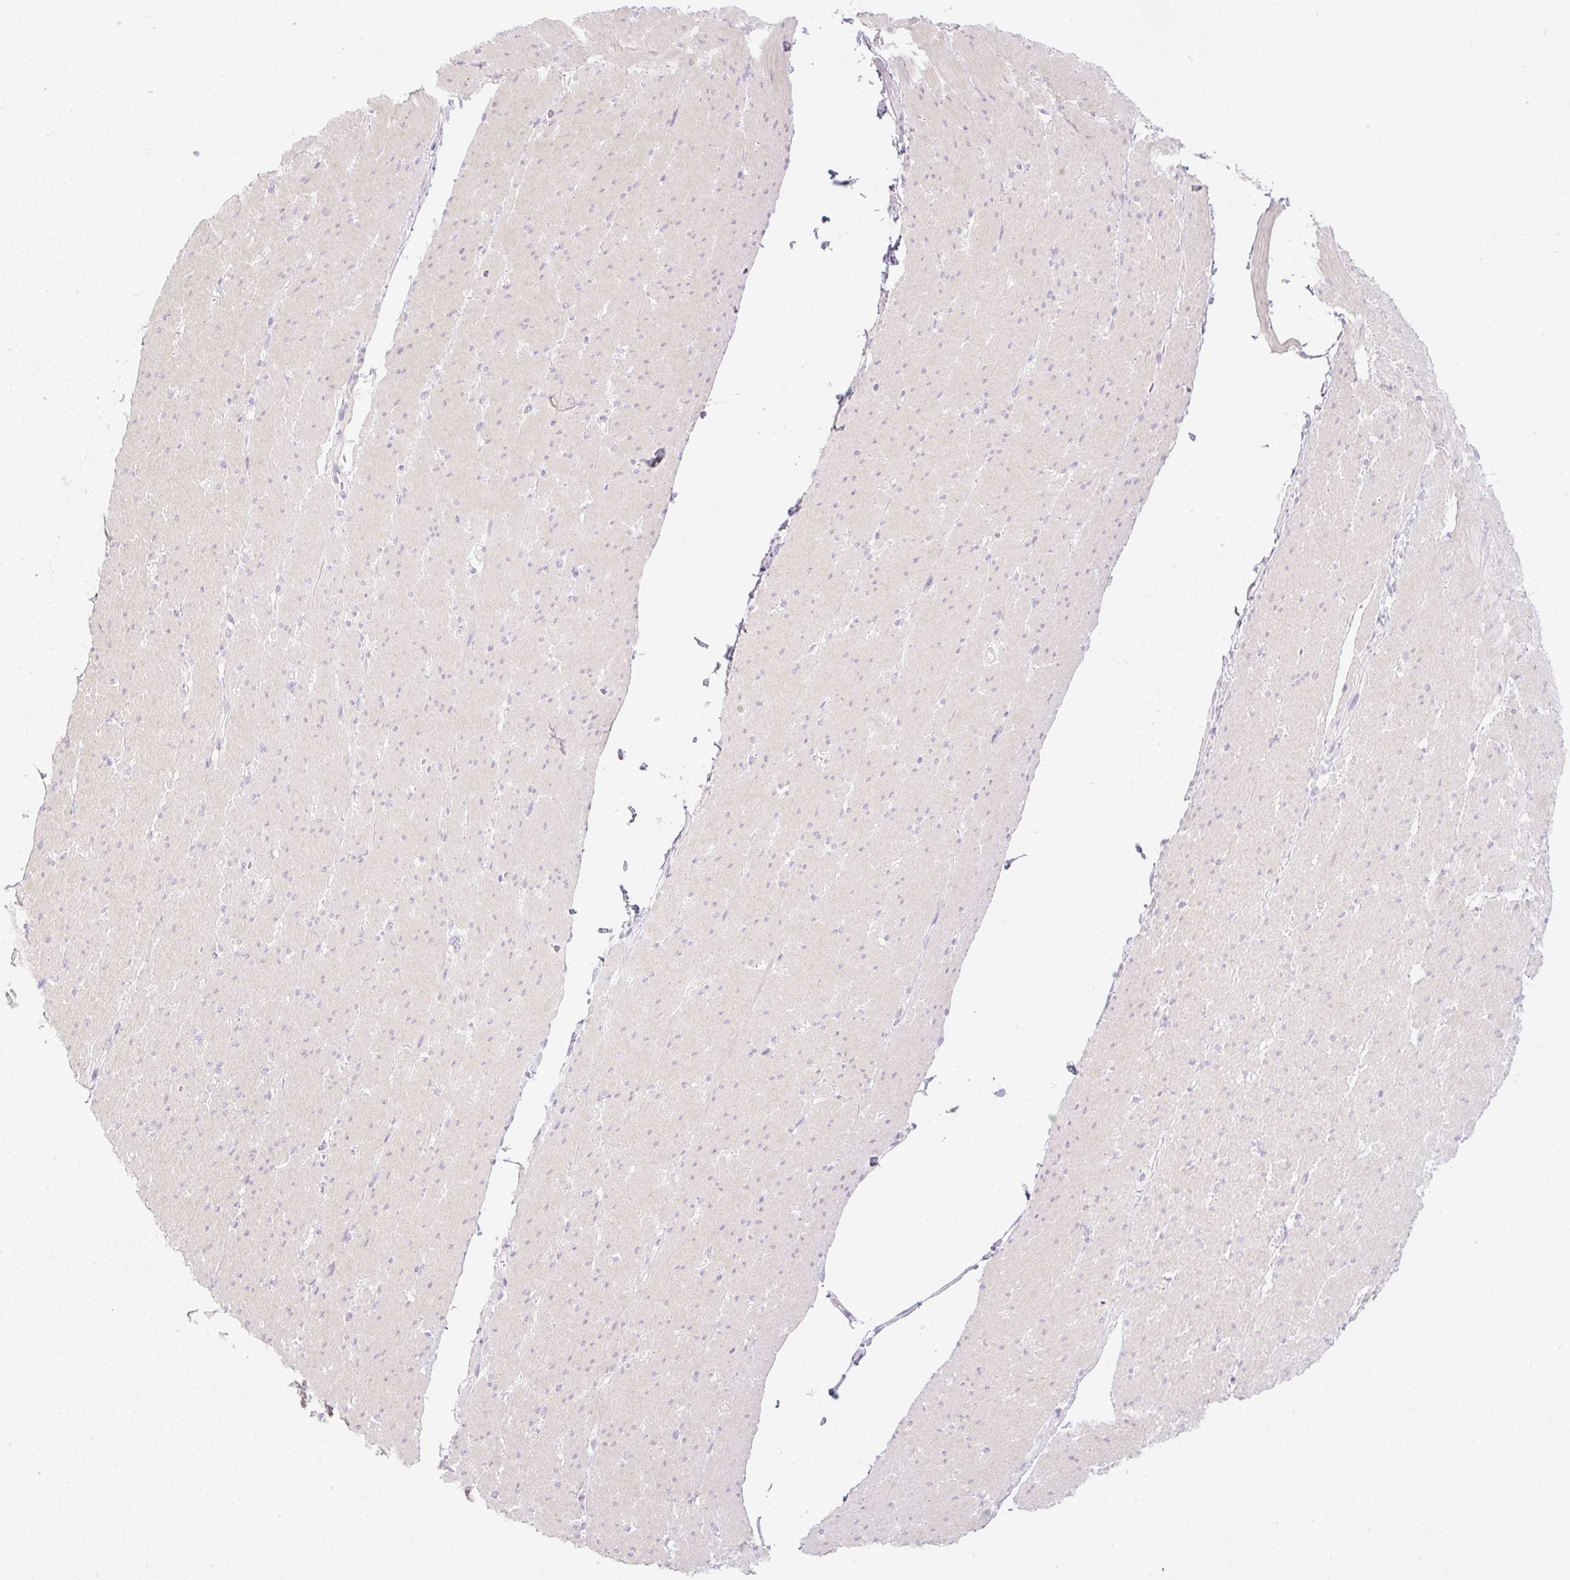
{"staining": {"intensity": "negative", "quantity": "none", "location": "none"}, "tissue": "smooth muscle", "cell_type": "Smooth muscle cells", "image_type": "normal", "snomed": [{"axis": "morphology", "description": "Normal tissue, NOS"}, {"axis": "topography", "description": "Smooth muscle"}, {"axis": "topography", "description": "Rectum"}], "caption": "IHC image of benign smooth muscle stained for a protein (brown), which exhibits no staining in smooth muscle cells.", "gene": "MIA2", "patient": {"sex": "male", "age": 53}}